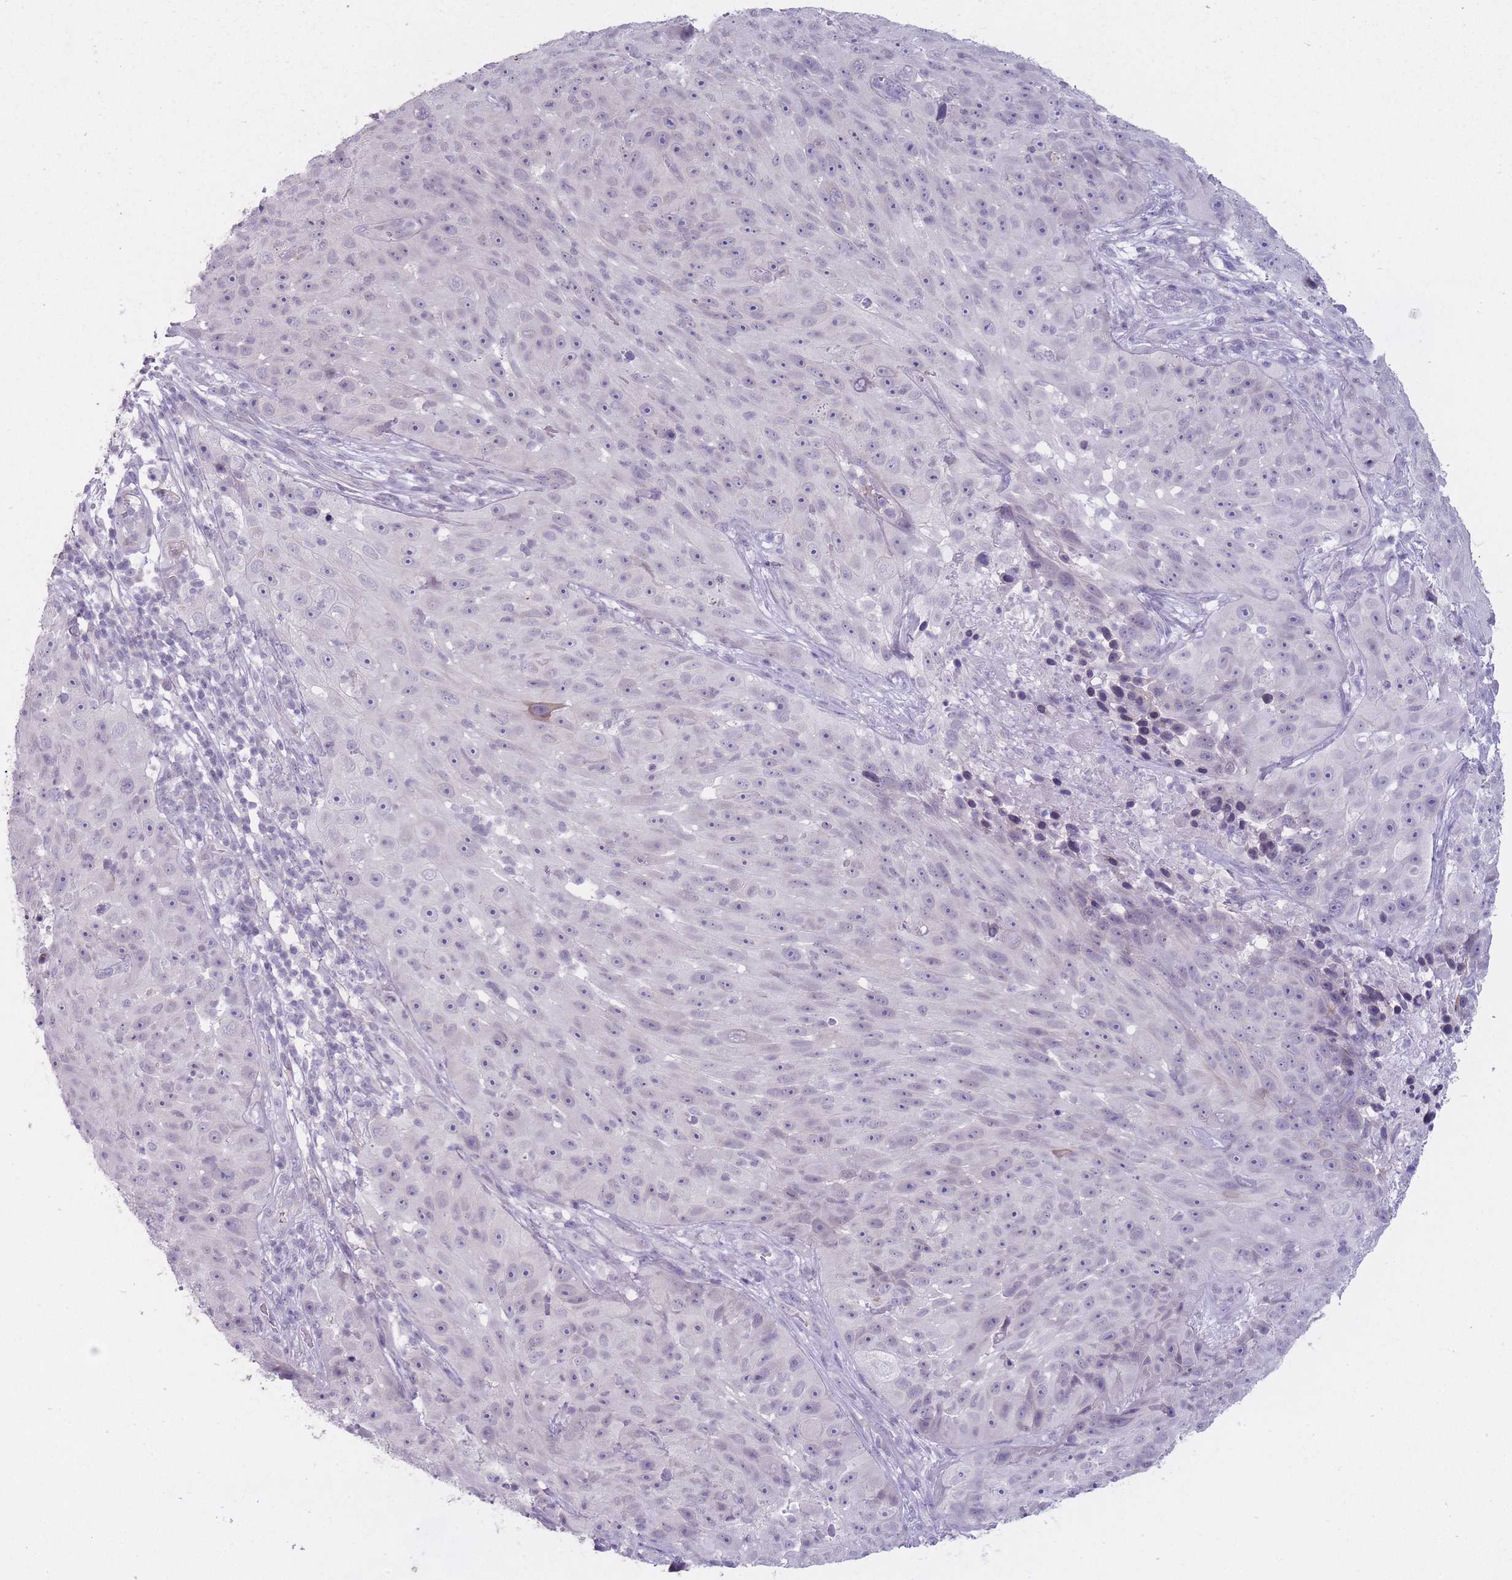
{"staining": {"intensity": "negative", "quantity": "none", "location": "none"}, "tissue": "skin cancer", "cell_type": "Tumor cells", "image_type": "cancer", "snomed": [{"axis": "morphology", "description": "Squamous cell carcinoma, NOS"}, {"axis": "topography", "description": "Skin"}], "caption": "An IHC image of skin cancer (squamous cell carcinoma) is shown. There is no staining in tumor cells of skin cancer (squamous cell carcinoma).", "gene": "DCANP1", "patient": {"sex": "female", "age": 87}}